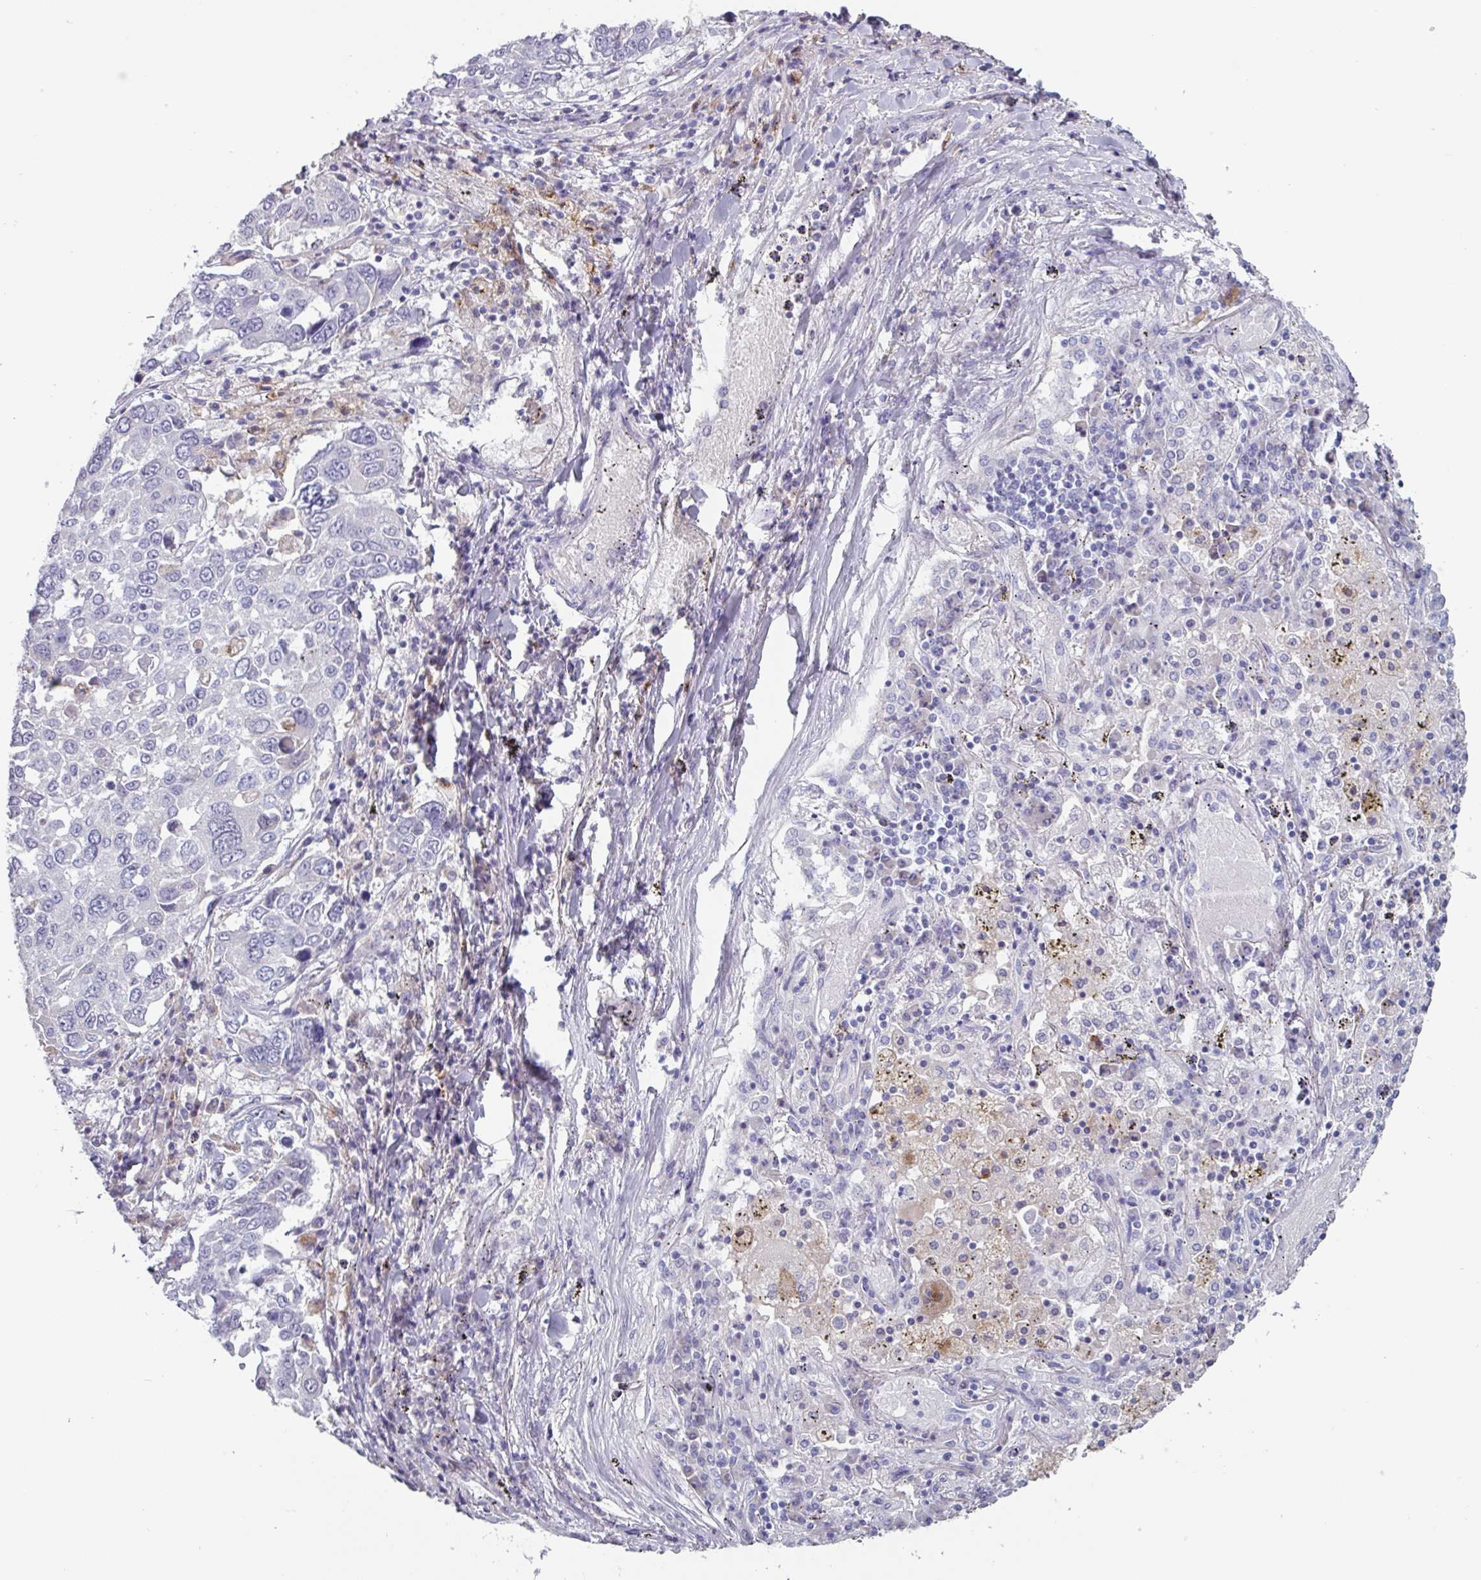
{"staining": {"intensity": "negative", "quantity": "none", "location": "none"}, "tissue": "lung cancer", "cell_type": "Tumor cells", "image_type": "cancer", "snomed": [{"axis": "morphology", "description": "Squamous cell carcinoma, NOS"}, {"axis": "topography", "description": "Lung"}], "caption": "Immunohistochemistry histopathology image of lung squamous cell carcinoma stained for a protein (brown), which reveals no staining in tumor cells.", "gene": "OR2T10", "patient": {"sex": "male", "age": 65}}